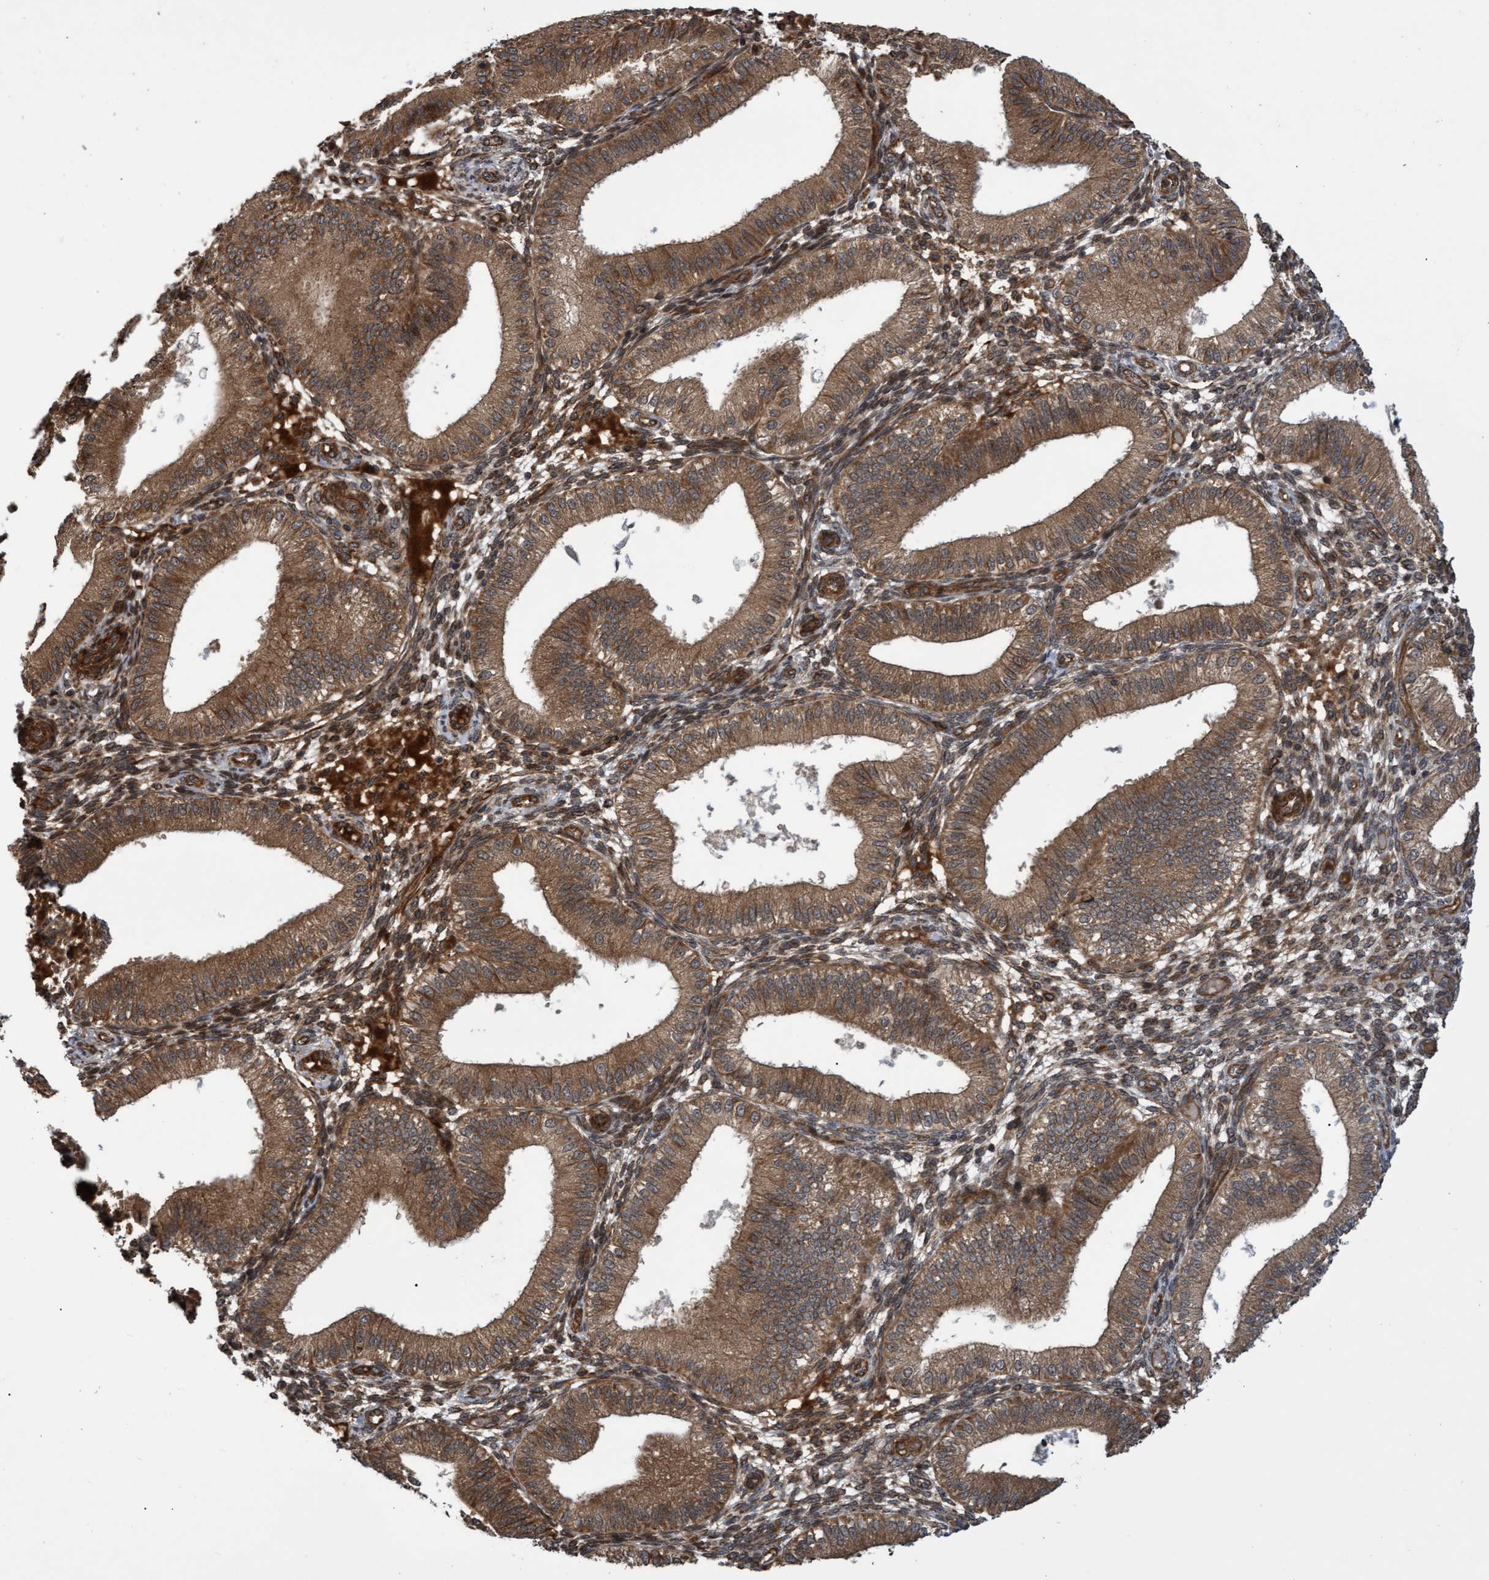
{"staining": {"intensity": "moderate", "quantity": "25%-75%", "location": "cytoplasmic/membranous"}, "tissue": "endometrium", "cell_type": "Cells in endometrial stroma", "image_type": "normal", "snomed": [{"axis": "morphology", "description": "Normal tissue, NOS"}, {"axis": "topography", "description": "Endometrium"}], "caption": "Endometrium stained for a protein (brown) reveals moderate cytoplasmic/membranous positive positivity in approximately 25%-75% of cells in endometrial stroma.", "gene": "TNFRSF10B", "patient": {"sex": "female", "age": 39}}